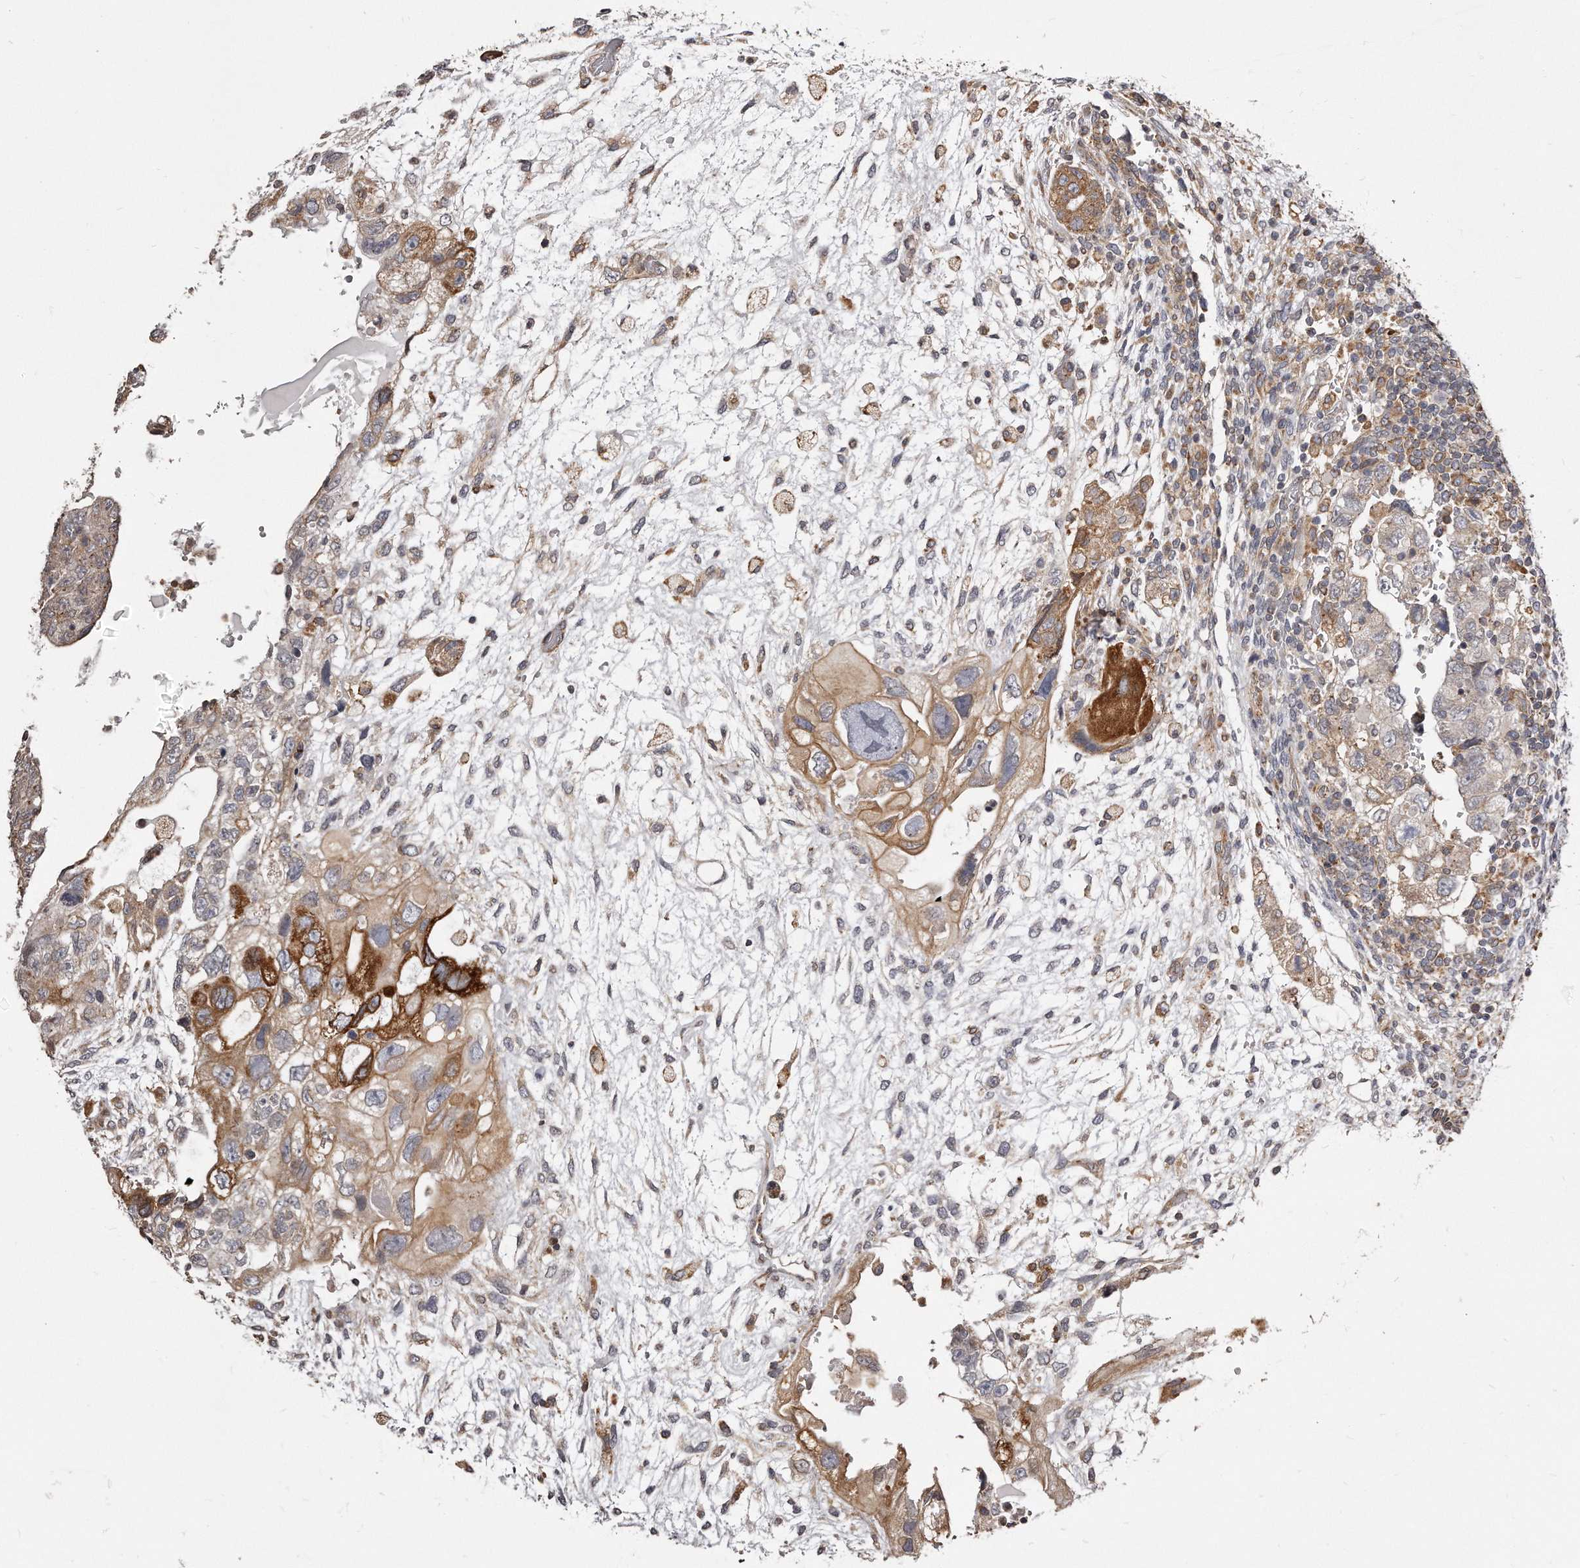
{"staining": {"intensity": "moderate", "quantity": "25%-75%", "location": "cytoplasmic/membranous"}, "tissue": "testis cancer", "cell_type": "Tumor cells", "image_type": "cancer", "snomed": [{"axis": "morphology", "description": "Carcinoma, Embryonal, NOS"}, {"axis": "topography", "description": "Testis"}], "caption": "A brown stain shows moderate cytoplasmic/membranous expression of a protein in human testis cancer tumor cells.", "gene": "TRAPPC14", "patient": {"sex": "male", "age": 36}}